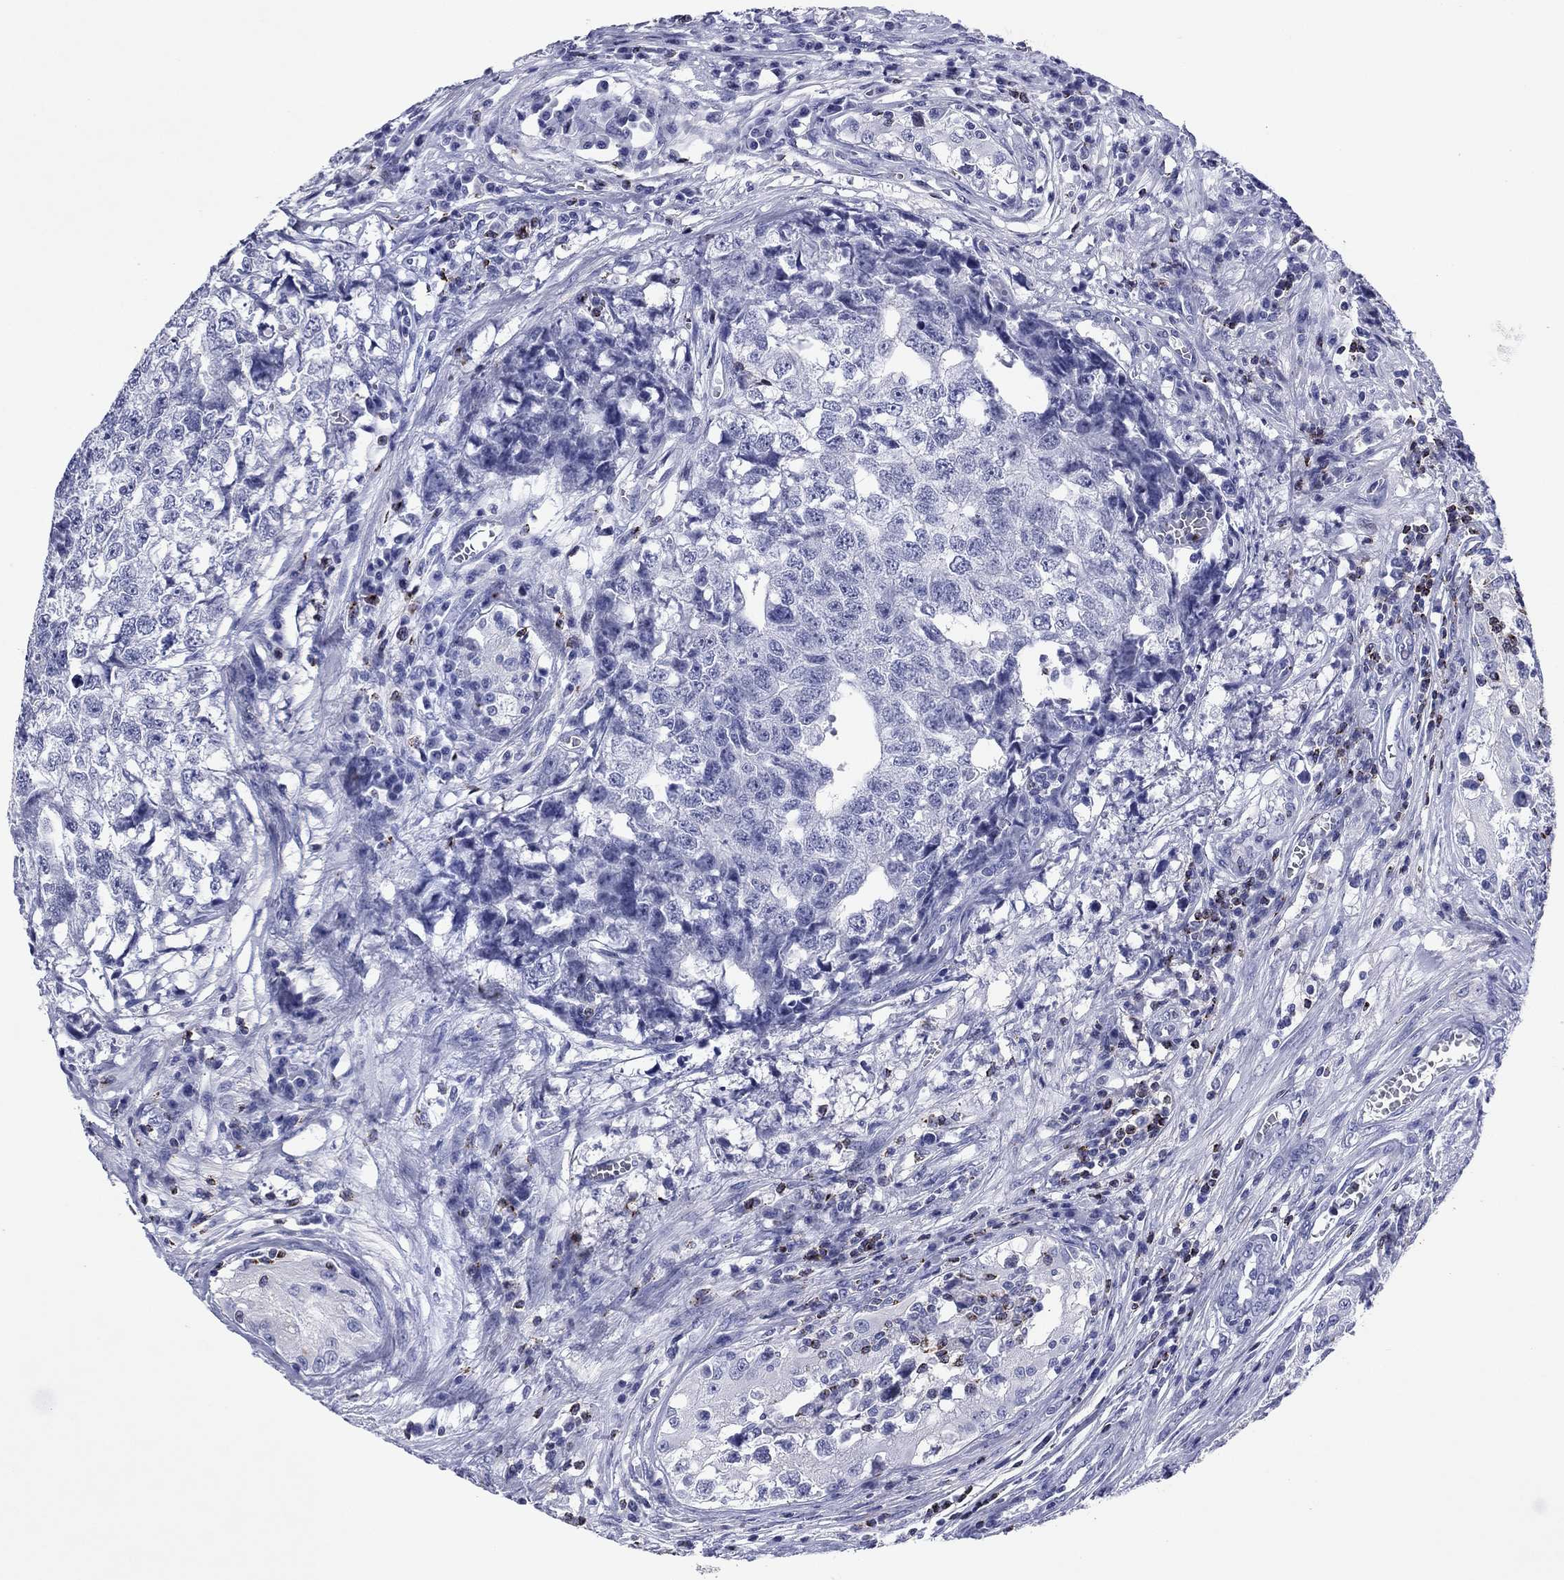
{"staining": {"intensity": "negative", "quantity": "none", "location": "none"}, "tissue": "testis cancer", "cell_type": "Tumor cells", "image_type": "cancer", "snomed": [{"axis": "morphology", "description": "Seminoma, NOS"}, {"axis": "morphology", "description": "Carcinoma, Embryonal, NOS"}, {"axis": "topography", "description": "Testis"}], "caption": "The micrograph reveals no staining of tumor cells in testis cancer. (IHC, brightfield microscopy, high magnification).", "gene": "GZMK", "patient": {"sex": "male", "age": 22}}